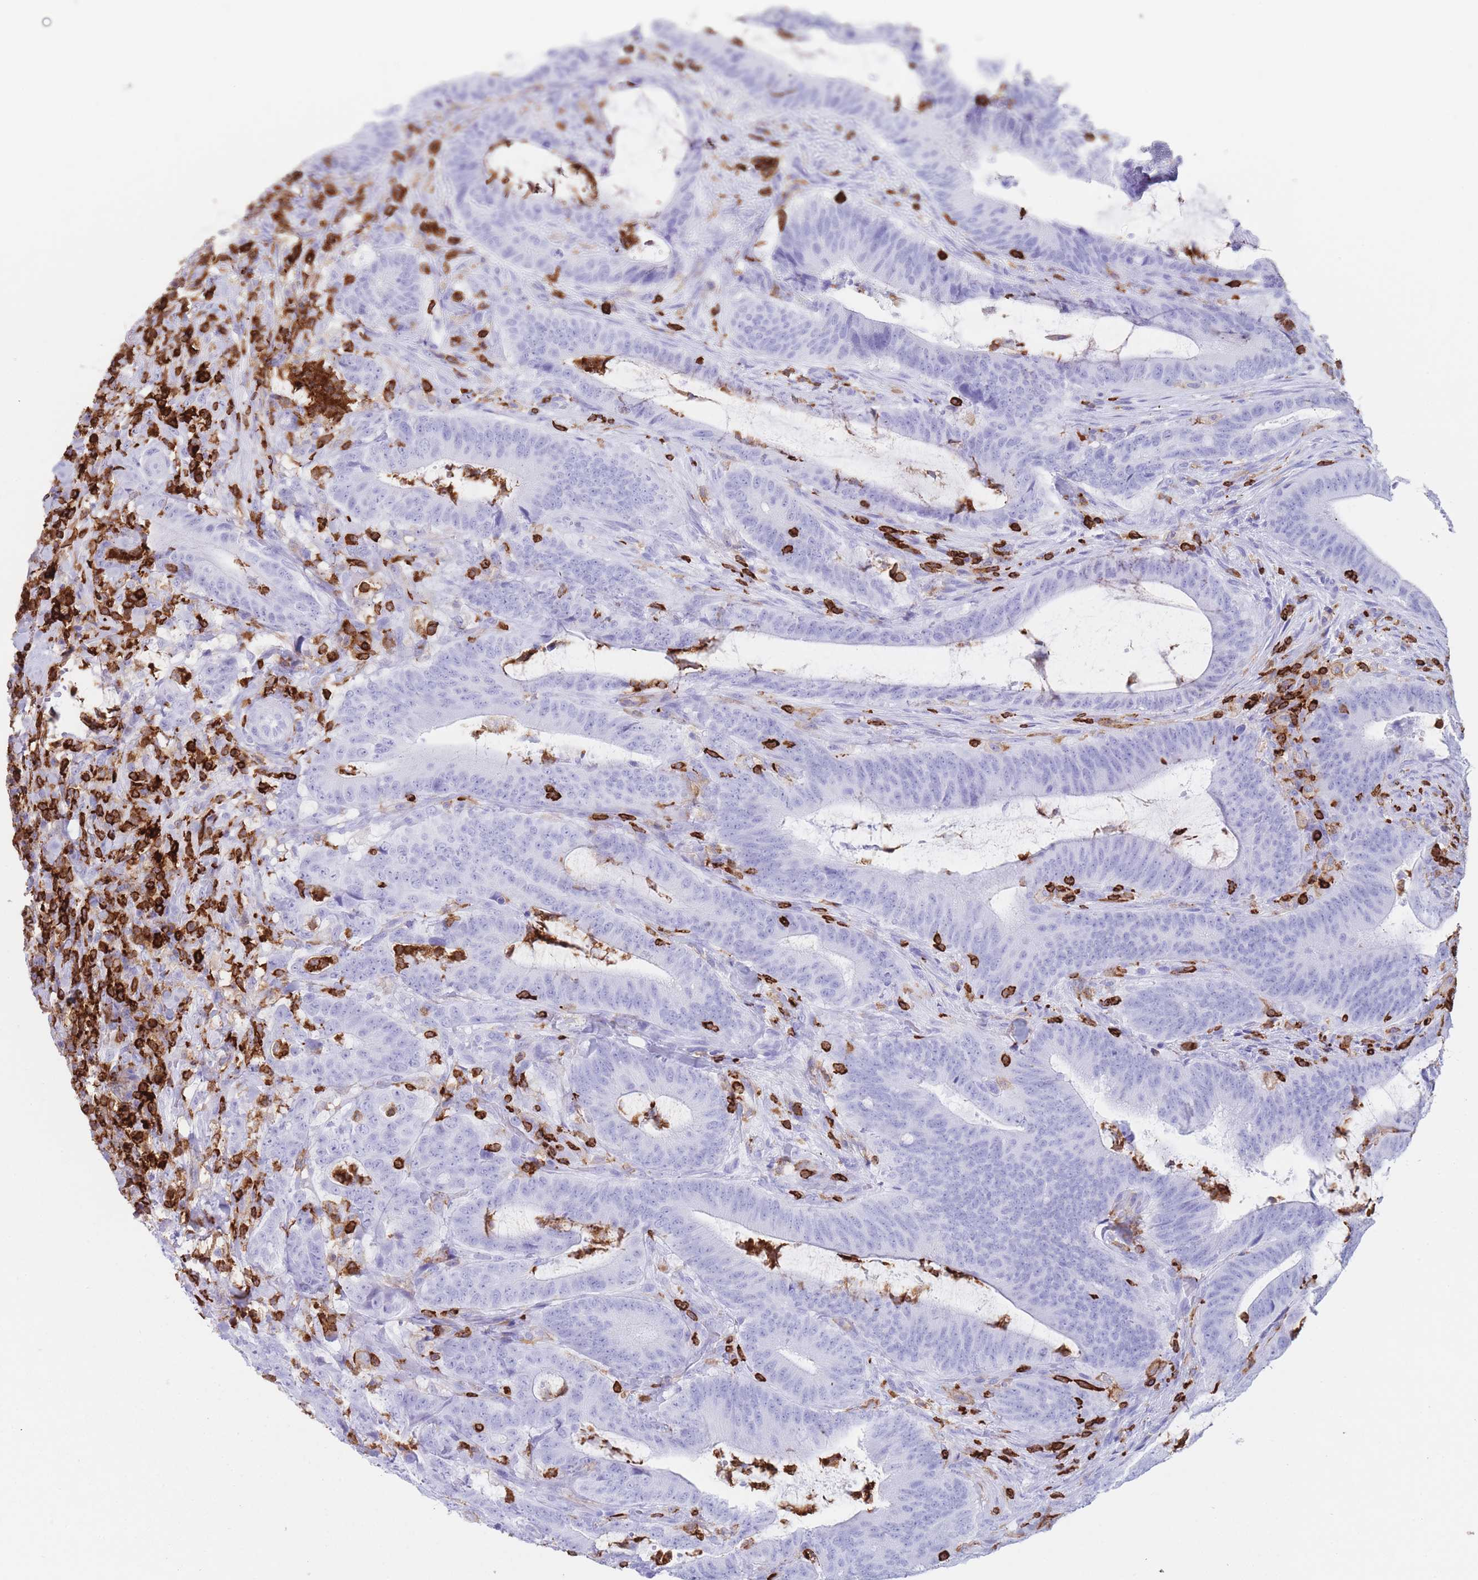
{"staining": {"intensity": "negative", "quantity": "none", "location": "none"}, "tissue": "colorectal cancer", "cell_type": "Tumor cells", "image_type": "cancer", "snomed": [{"axis": "morphology", "description": "Adenocarcinoma, NOS"}, {"axis": "topography", "description": "Colon"}], "caption": "Tumor cells are negative for protein expression in human adenocarcinoma (colorectal).", "gene": "CORO1A", "patient": {"sex": "female", "age": 43}}